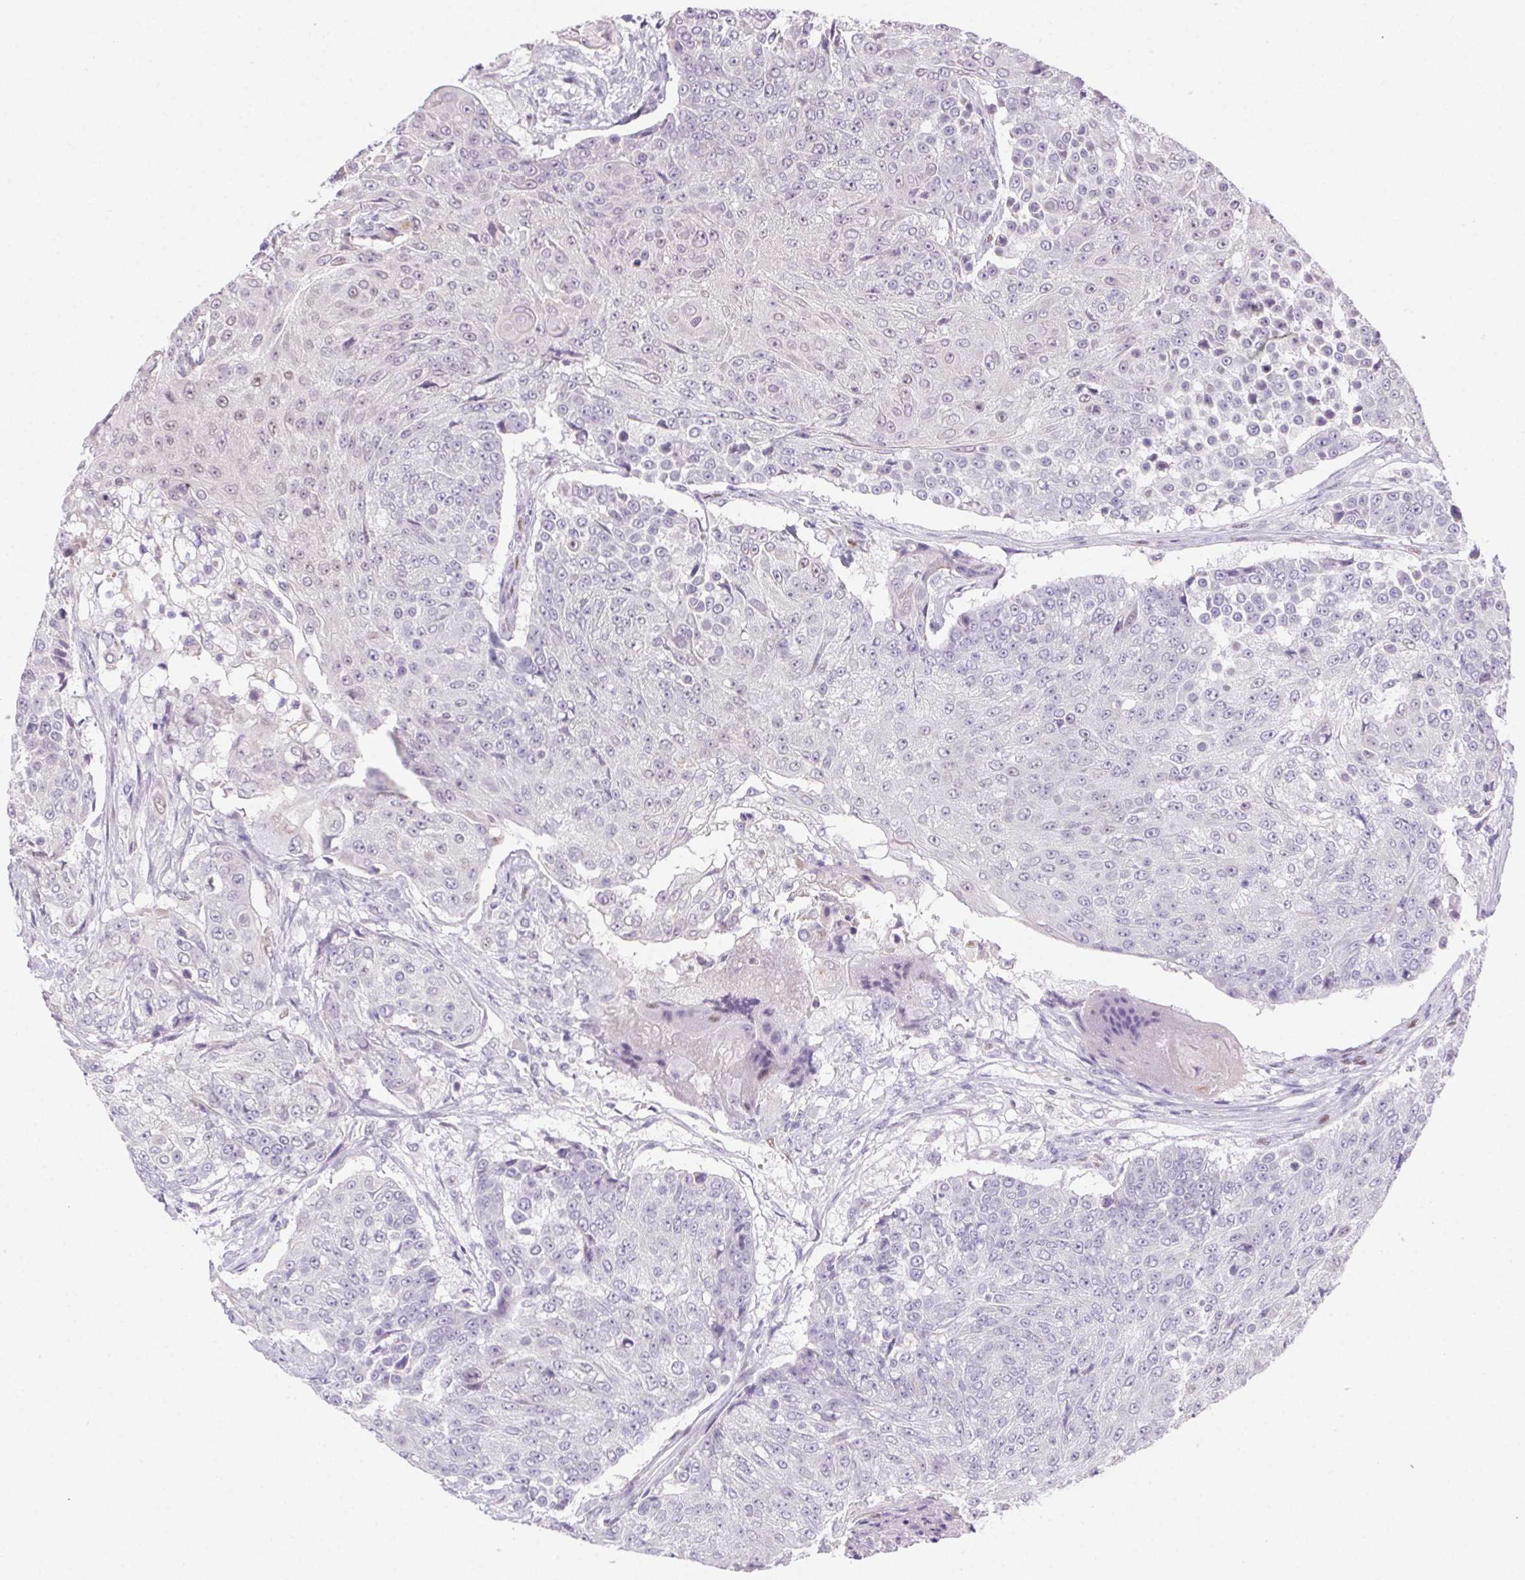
{"staining": {"intensity": "negative", "quantity": "none", "location": "none"}, "tissue": "urothelial cancer", "cell_type": "Tumor cells", "image_type": "cancer", "snomed": [{"axis": "morphology", "description": "Urothelial carcinoma, High grade"}, {"axis": "topography", "description": "Urinary bladder"}], "caption": "Immunohistochemistry (IHC) of human urothelial cancer exhibits no staining in tumor cells. (Brightfield microscopy of DAB immunohistochemistry at high magnification).", "gene": "SP9", "patient": {"sex": "female", "age": 63}}